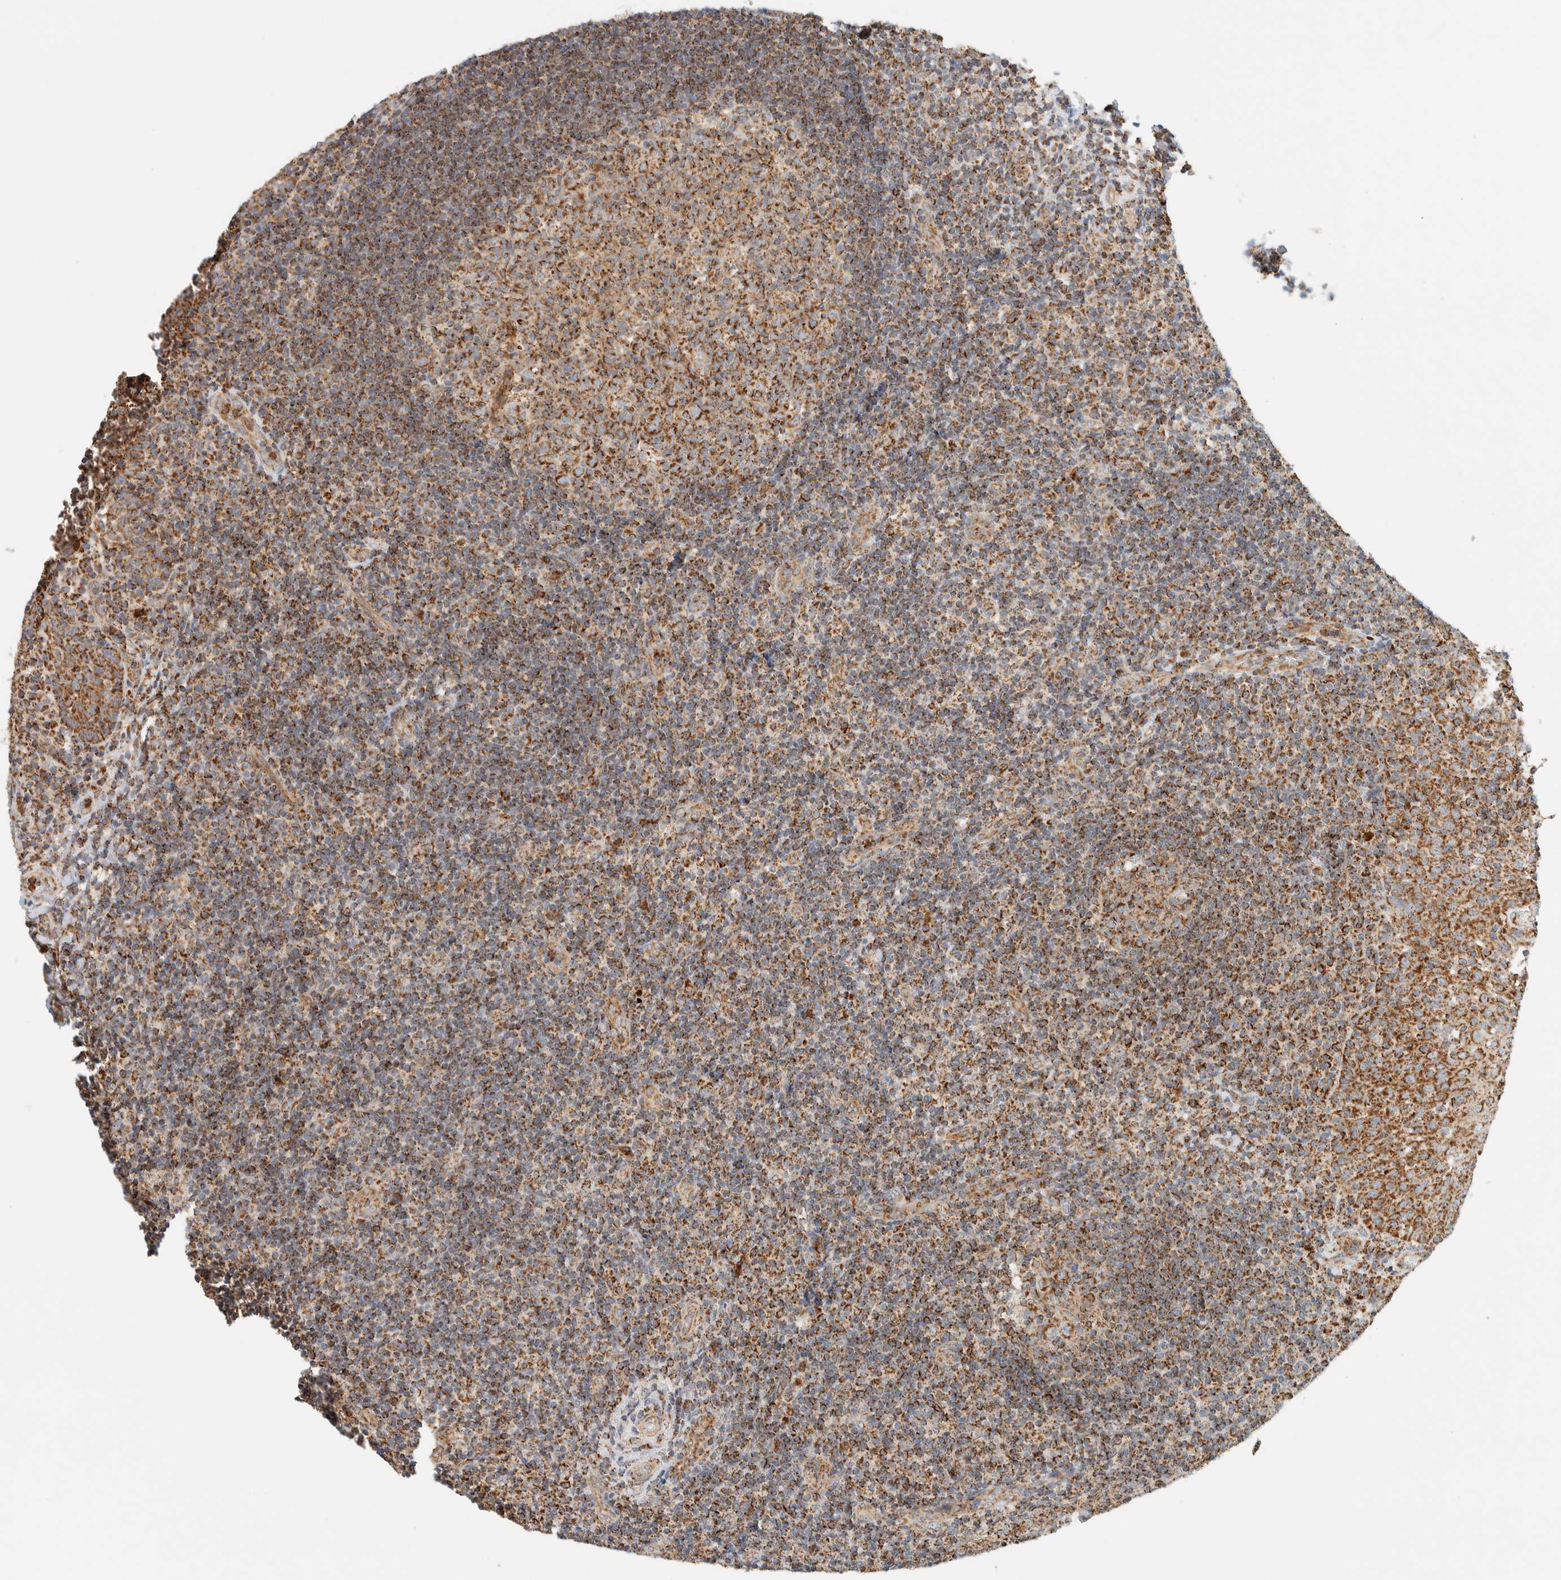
{"staining": {"intensity": "moderate", "quantity": ">75%", "location": "cytoplasmic/membranous"}, "tissue": "tonsil", "cell_type": "Germinal center cells", "image_type": "normal", "snomed": [{"axis": "morphology", "description": "Normal tissue, NOS"}, {"axis": "topography", "description": "Tonsil"}], "caption": "Moderate cytoplasmic/membranous expression for a protein is appreciated in approximately >75% of germinal center cells of benign tonsil using immunohistochemistry (IHC).", "gene": "KIFAP3", "patient": {"sex": "female", "age": 40}}